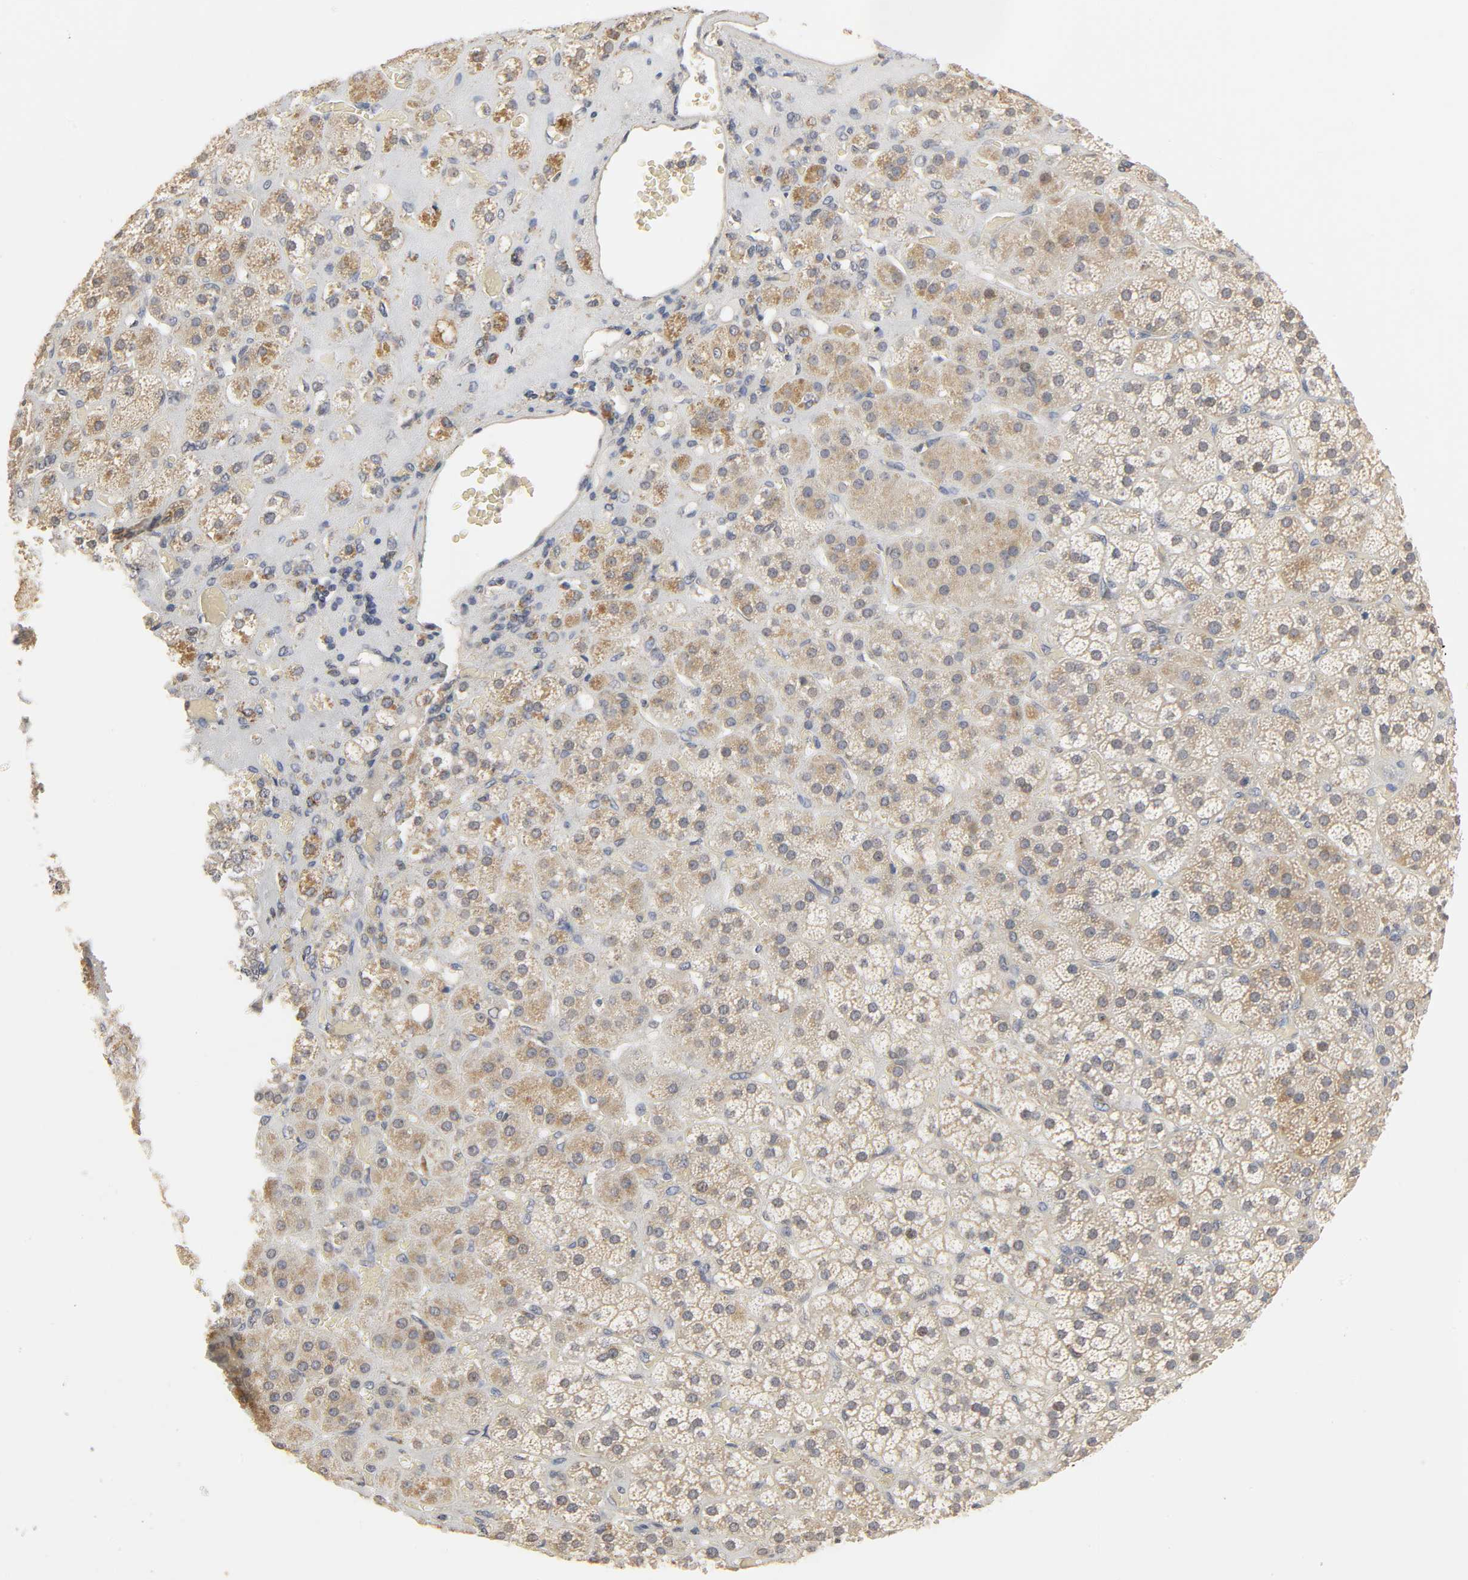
{"staining": {"intensity": "weak", "quantity": ">75%", "location": "cytoplasmic/membranous,nuclear"}, "tissue": "adrenal gland", "cell_type": "Glandular cells", "image_type": "normal", "snomed": [{"axis": "morphology", "description": "Normal tissue, NOS"}, {"axis": "topography", "description": "Adrenal gland"}], "caption": "Immunohistochemical staining of unremarkable adrenal gland exhibits weak cytoplasmic/membranous,nuclear protein staining in approximately >75% of glandular cells.", "gene": "CLEC4E", "patient": {"sex": "female", "age": 71}}